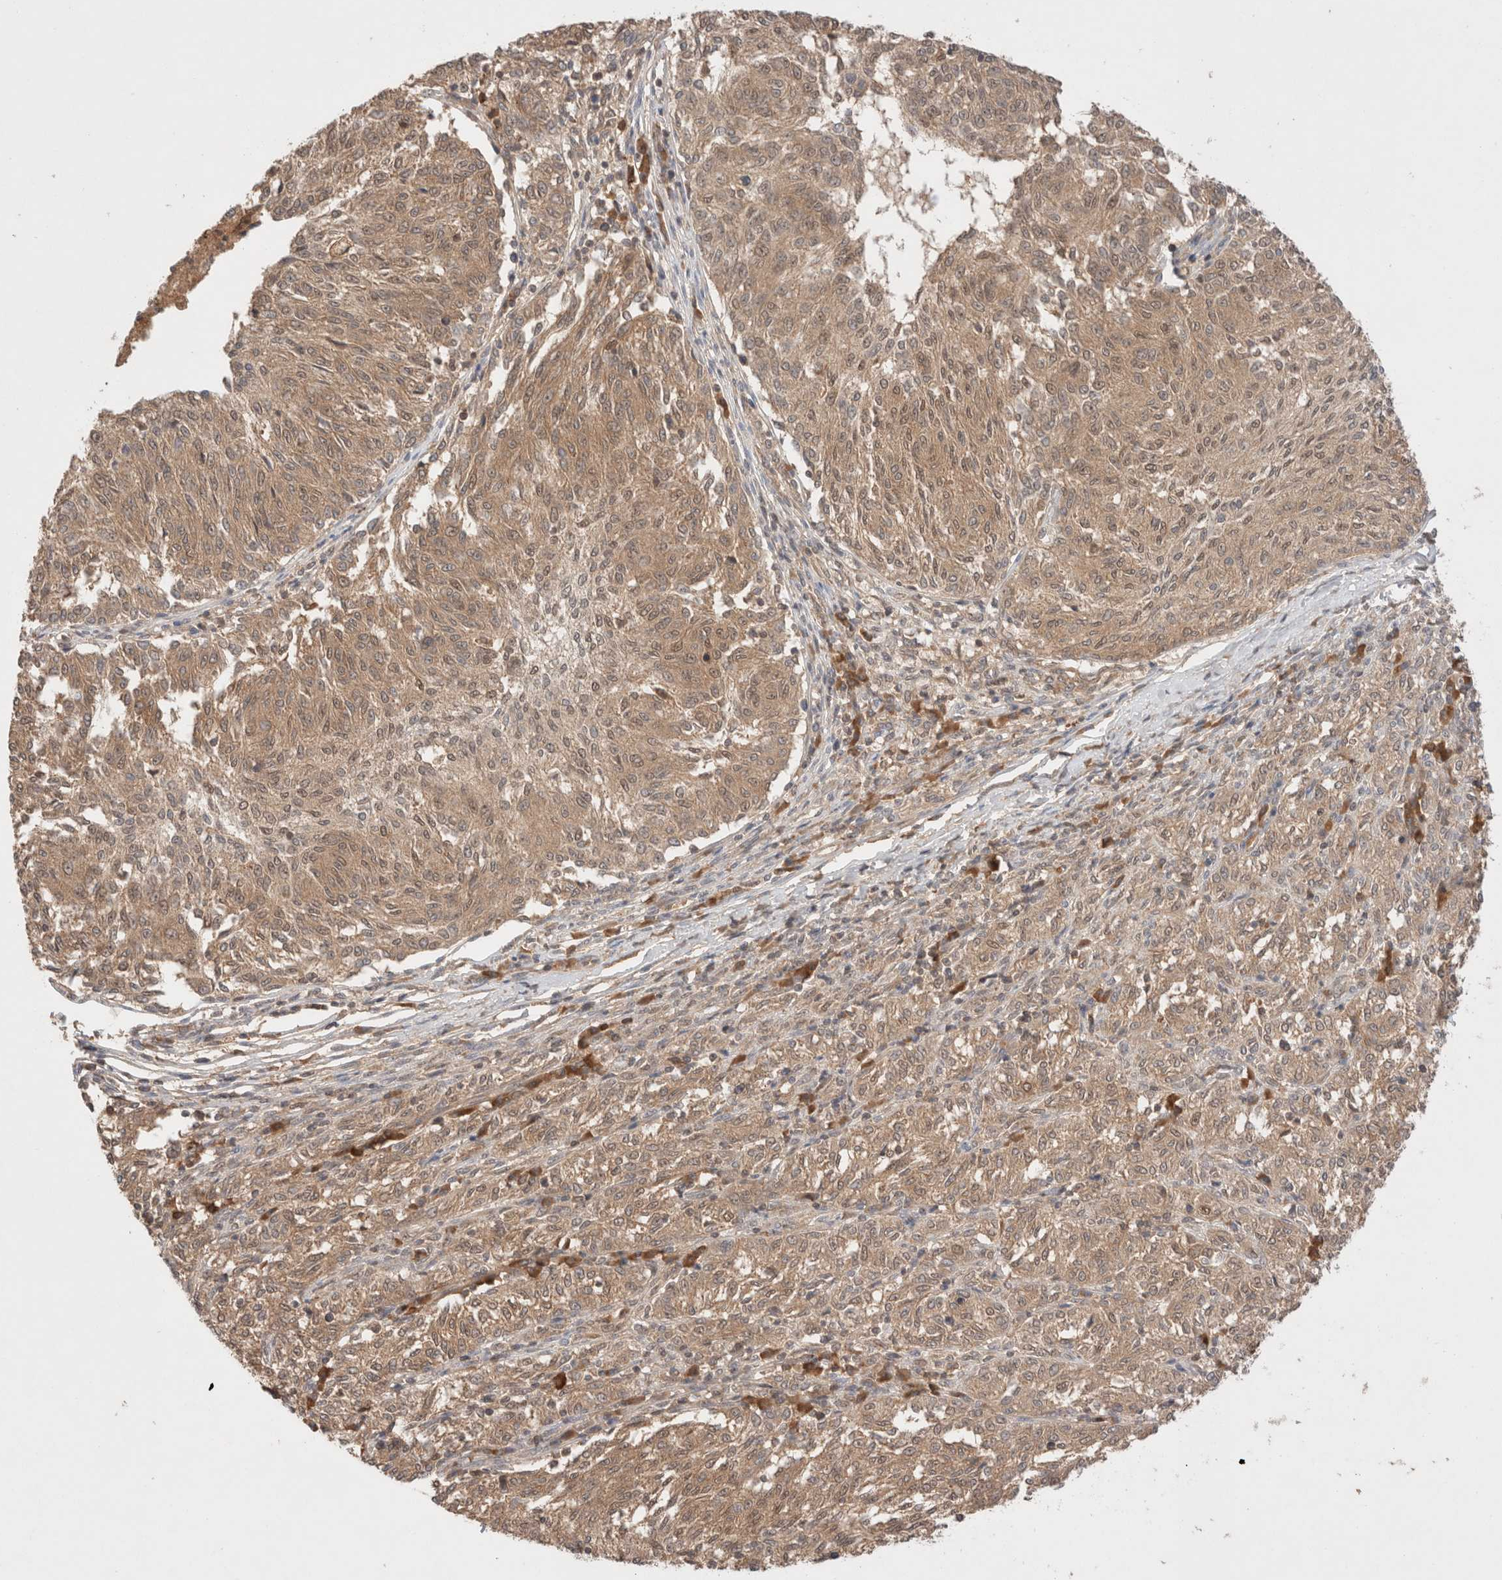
{"staining": {"intensity": "moderate", "quantity": ">75%", "location": "cytoplasmic/membranous"}, "tissue": "melanoma", "cell_type": "Tumor cells", "image_type": "cancer", "snomed": [{"axis": "morphology", "description": "Malignant melanoma, NOS"}, {"axis": "topography", "description": "Skin"}], "caption": "A histopathology image of human melanoma stained for a protein reveals moderate cytoplasmic/membranous brown staining in tumor cells.", "gene": "CARNMT1", "patient": {"sex": "female", "age": 72}}